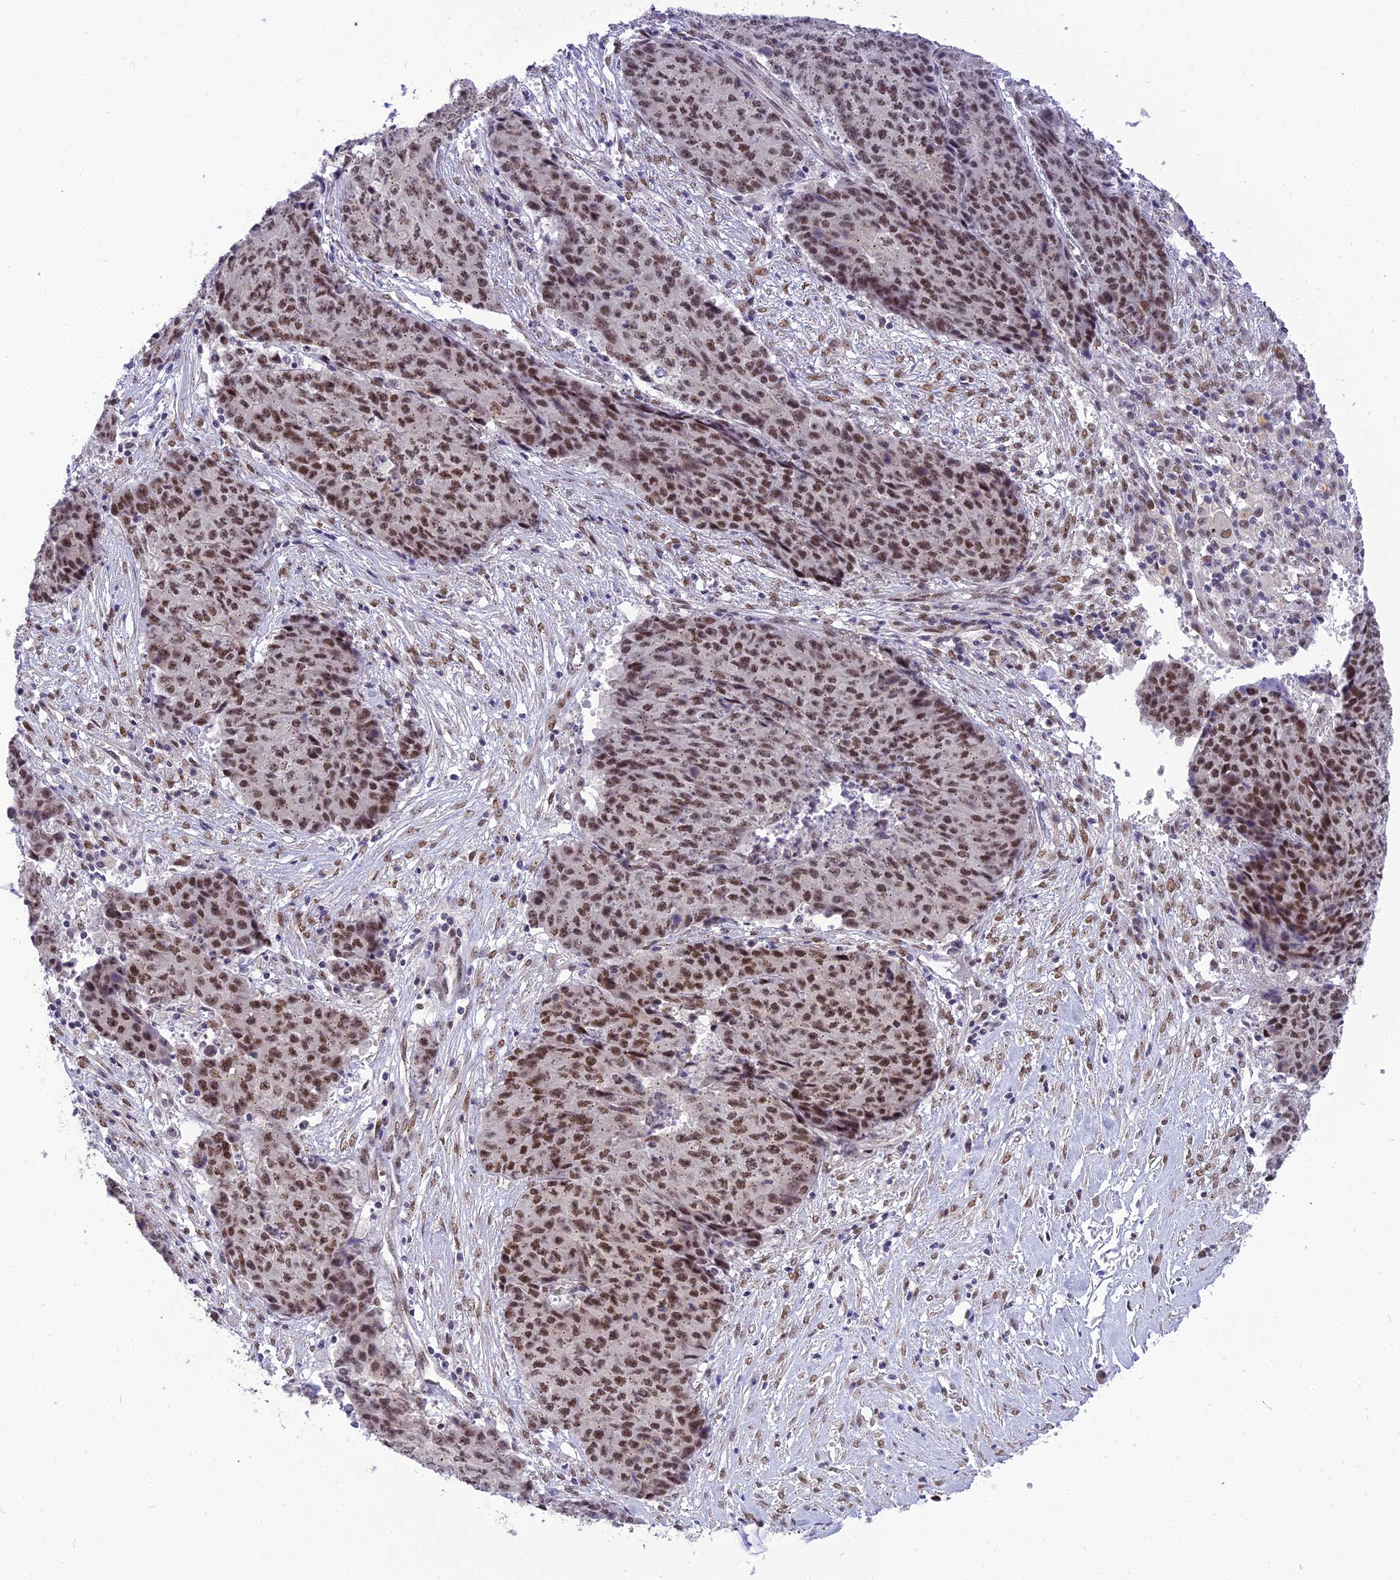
{"staining": {"intensity": "moderate", "quantity": ">75%", "location": "nuclear"}, "tissue": "ovarian cancer", "cell_type": "Tumor cells", "image_type": "cancer", "snomed": [{"axis": "morphology", "description": "Carcinoma, endometroid"}, {"axis": "topography", "description": "Ovary"}], "caption": "Tumor cells reveal moderate nuclear staining in about >75% of cells in ovarian cancer.", "gene": "IRF2BP1", "patient": {"sex": "female", "age": 42}}